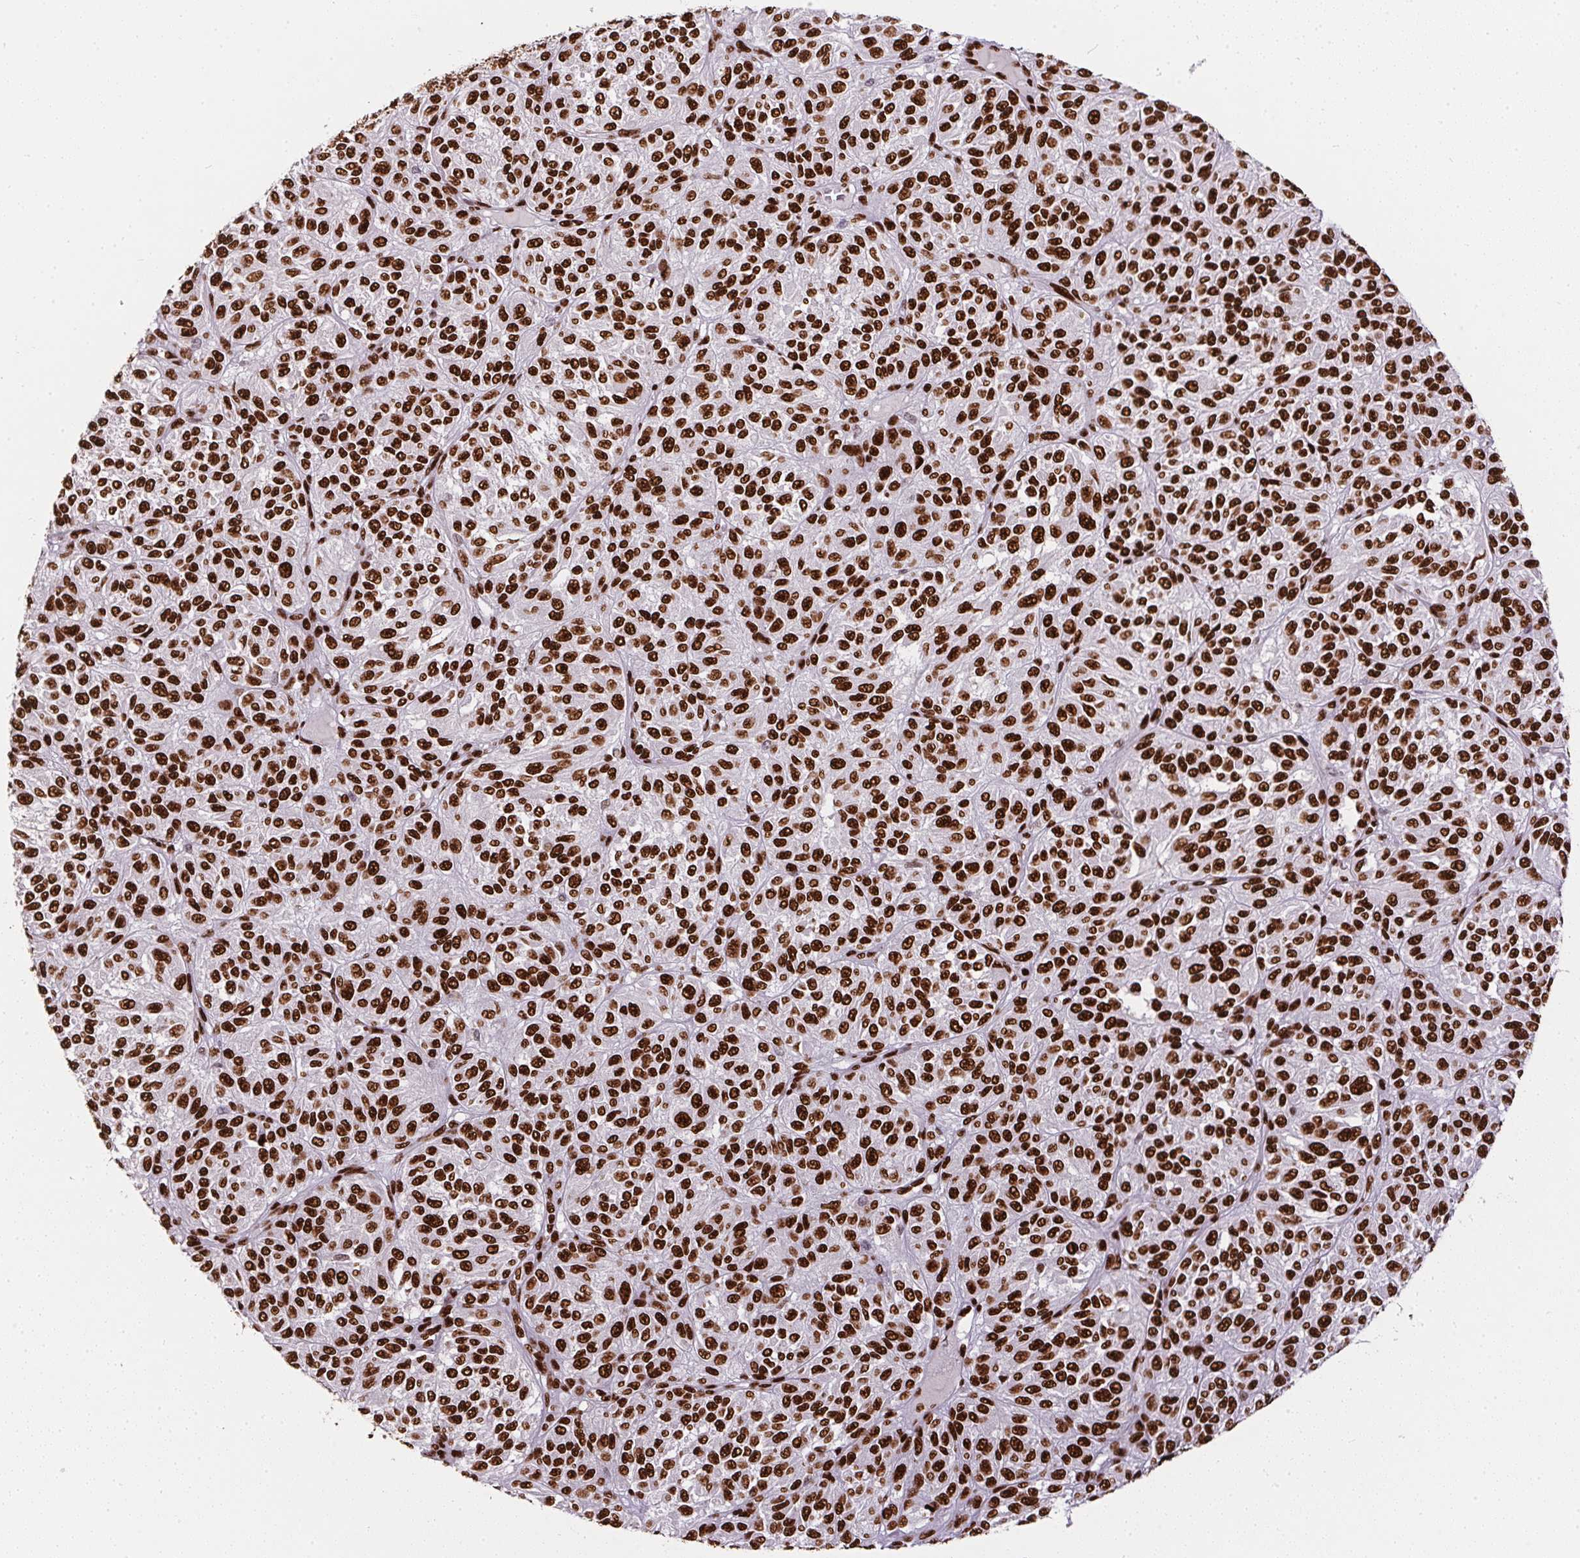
{"staining": {"intensity": "strong", "quantity": ">75%", "location": "nuclear"}, "tissue": "melanoma", "cell_type": "Tumor cells", "image_type": "cancer", "snomed": [{"axis": "morphology", "description": "Malignant melanoma, Metastatic site"}, {"axis": "topography", "description": "Brain"}], "caption": "Melanoma stained with DAB (3,3'-diaminobenzidine) IHC reveals high levels of strong nuclear staining in about >75% of tumor cells.", "gene": "PAGE3", "patient": {"sex": "female", "age": 56}}